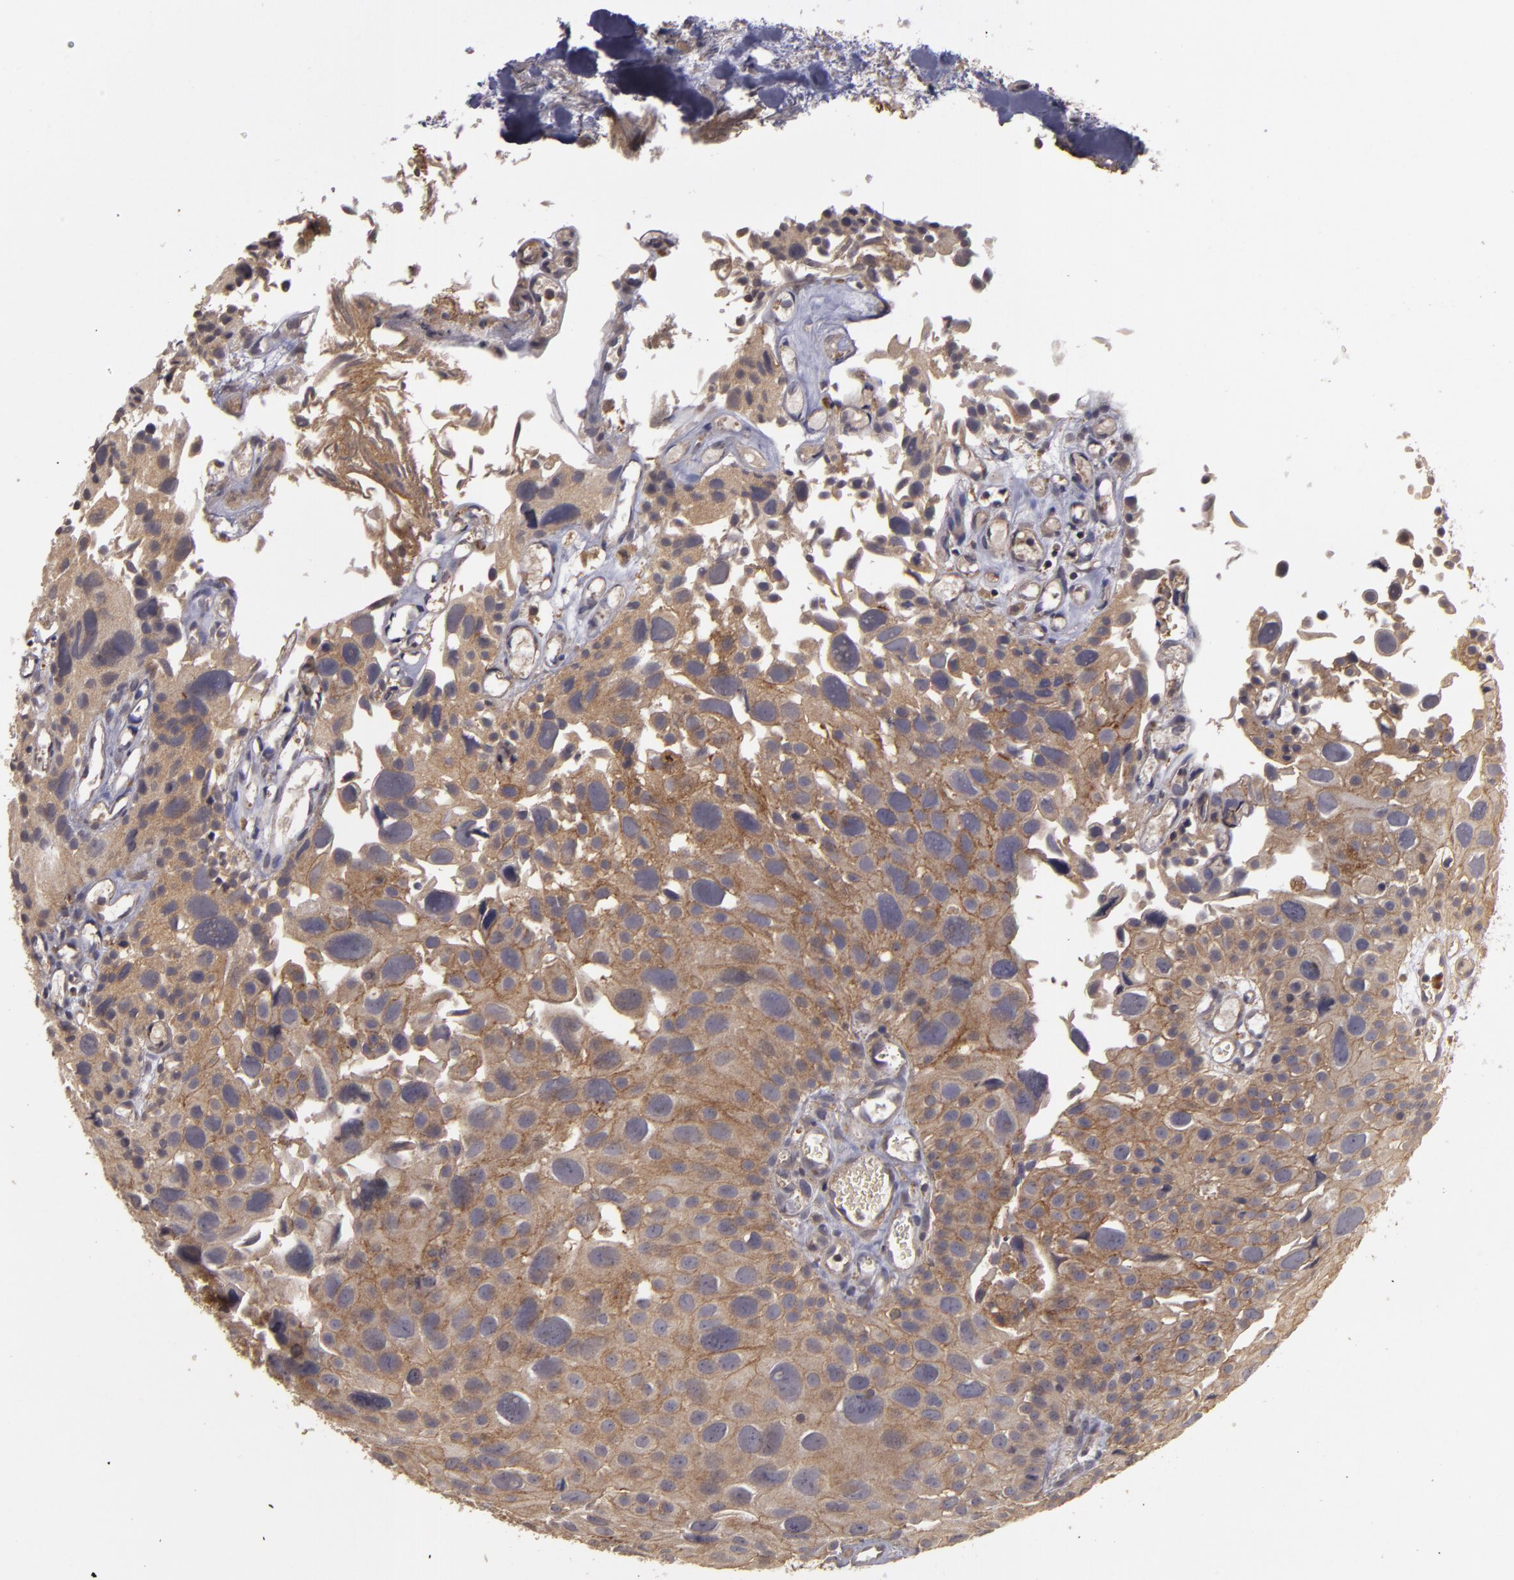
{"staining": {"intensity": "moderate", "quantity": ">75%", "location": "cytoplasmic/membranous"}, "tissue": "urothelial cancer", "cell_type": "Tumor cells", "image_type": "cancer", "snomed": [{"axis": "morphology", "description": "Urothelial carcinoma, High grade"}, {"axis": "topography", "description": "Urinary bladder"}], "caption": "Protein expression analysis of high-grade urothelial carcinoma displays moderate cytoplasmic/membranous staining in approximately >75% of tumor cells. Ihc stains the protein of interest in brown and the nuclei are stained blue.", "gene": "HRAS", "patient": {"sex": "female", "age": 78}}